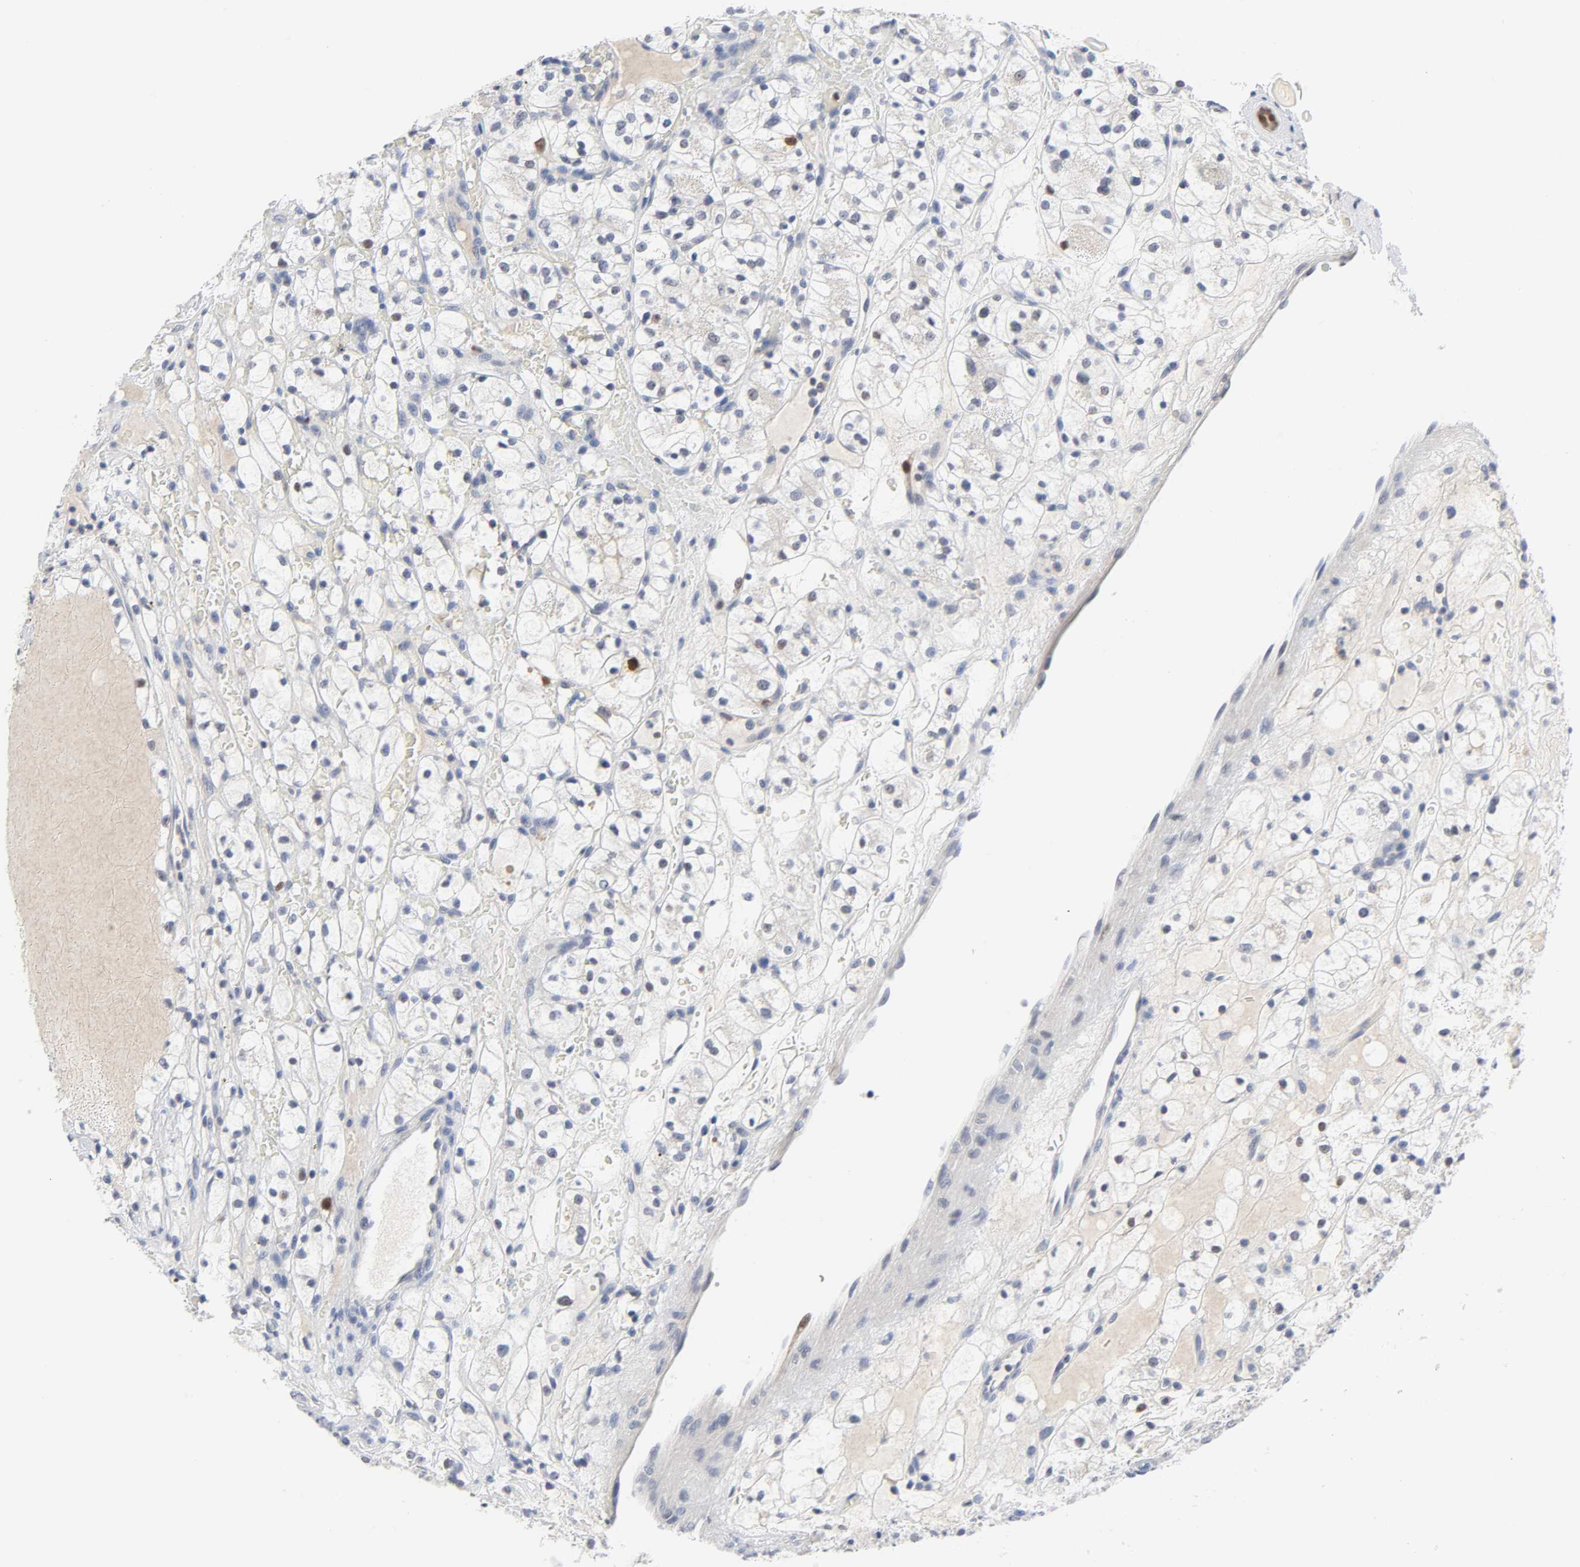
{"staining": {"intensity": "negative", "quantity": "none", "location": "none"}, "tissue": "renal cancer", "cell_type": "Tumor cells", "image_type": "cancer", "snomed": [{"axis": "morphology", "description": "Adenocarcinoma, NOS"}, {"axis": "topography", "description": "Kidney"}], "caption": "This photomicrograph is of renal adenocarcinoma stained with immunohistochemistry (IHC) to label a protein in brown with the nuclei are counter-stained blue. There is no positivity in tumor cells. (DAB immunohistochemistry, high magnification).", "gene": "WEE1", "patient": {"sex": "female", "age": 60}}